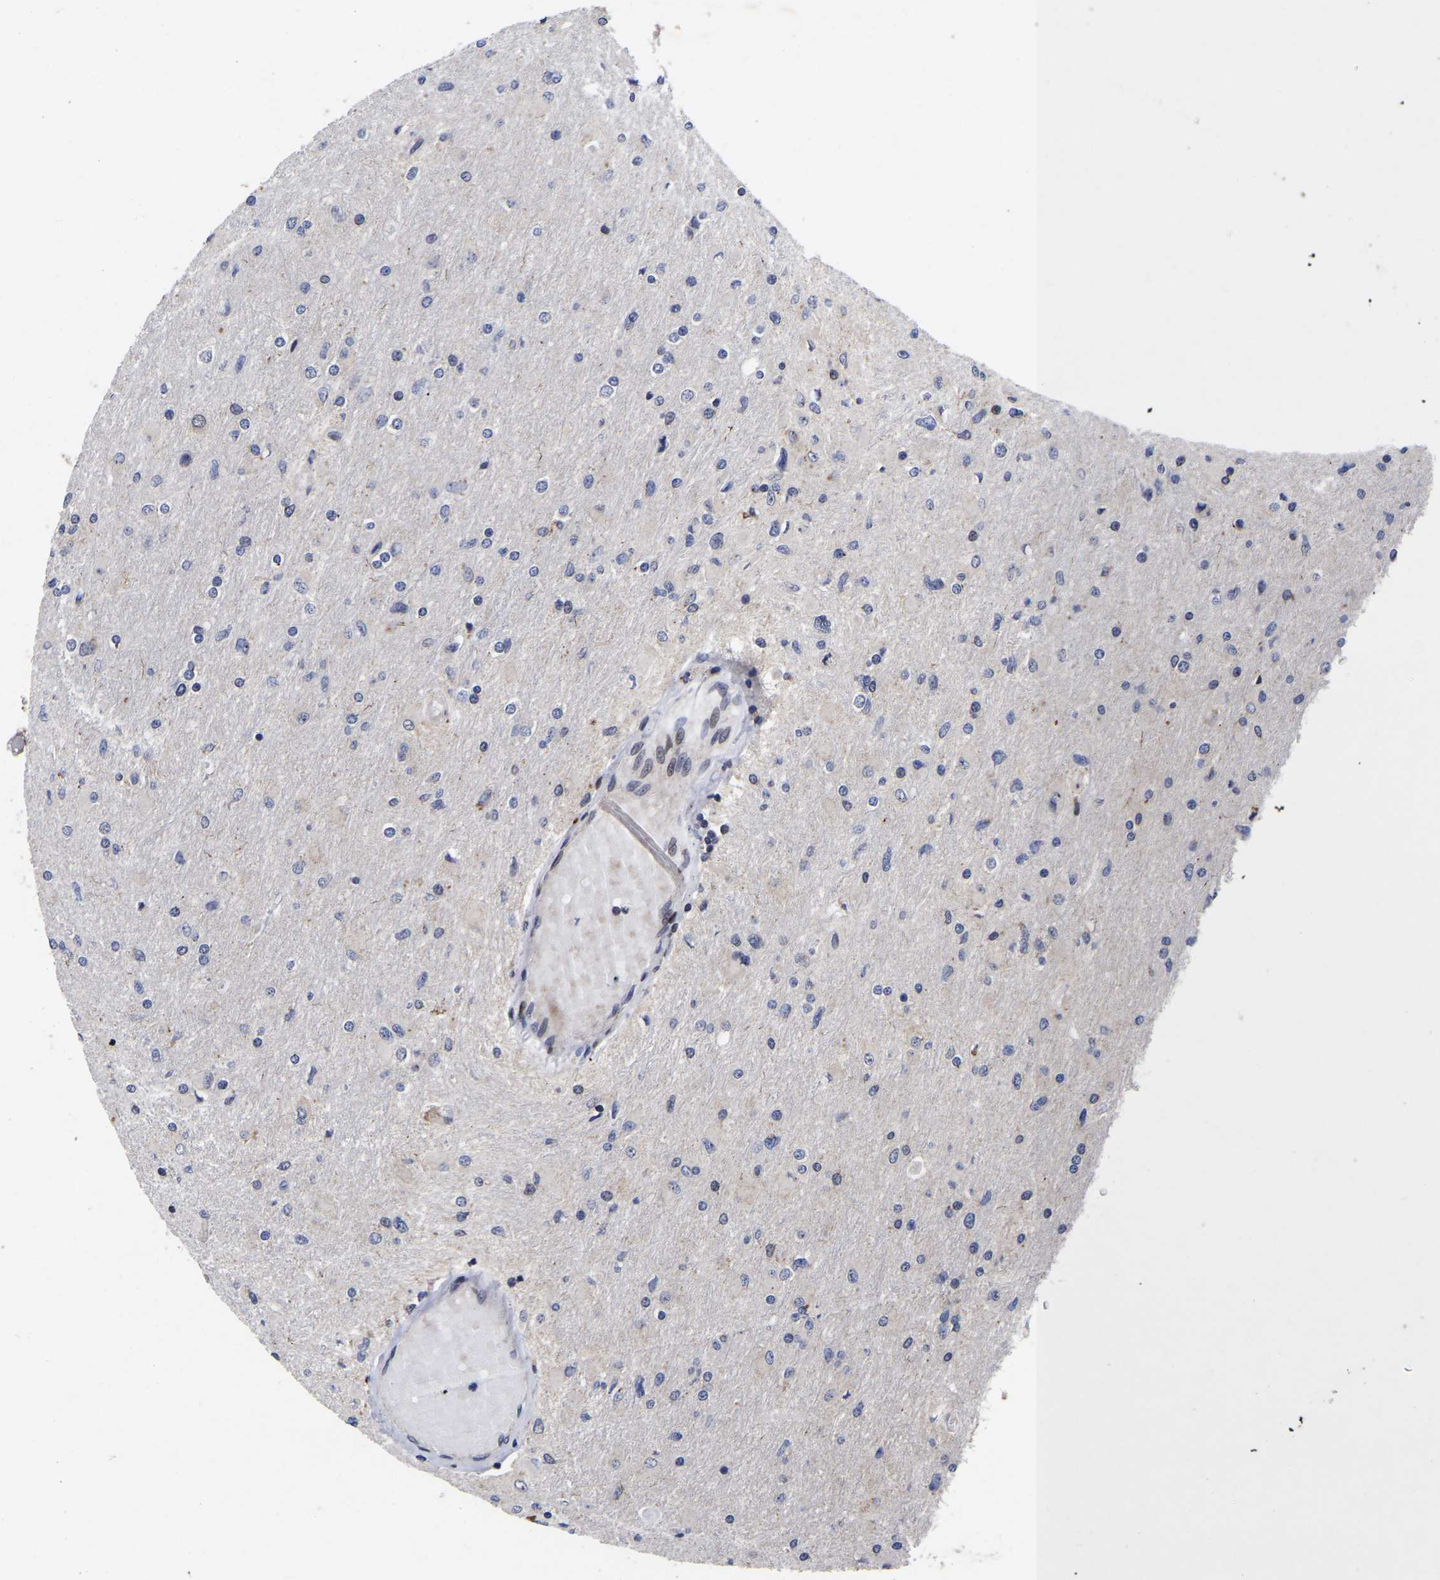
{"staining": {"intensity": "negative", "quantity": "none", "location": "none"}, "tissue": "glioma", "cell_type": "Tumor cells", "image_type": "cancer", "snomed": [{"axis": "morphology", "description": "Glioma, malignant, High grade"}, {"axis": "topography", "description": "Cerebral cortex"}], "caption": "The histopathology image shows no significant expression in tumor cells of malignant high-grade glioma.", "gene": "JUNB", "patient": {"sex": "female", "age": 36}}